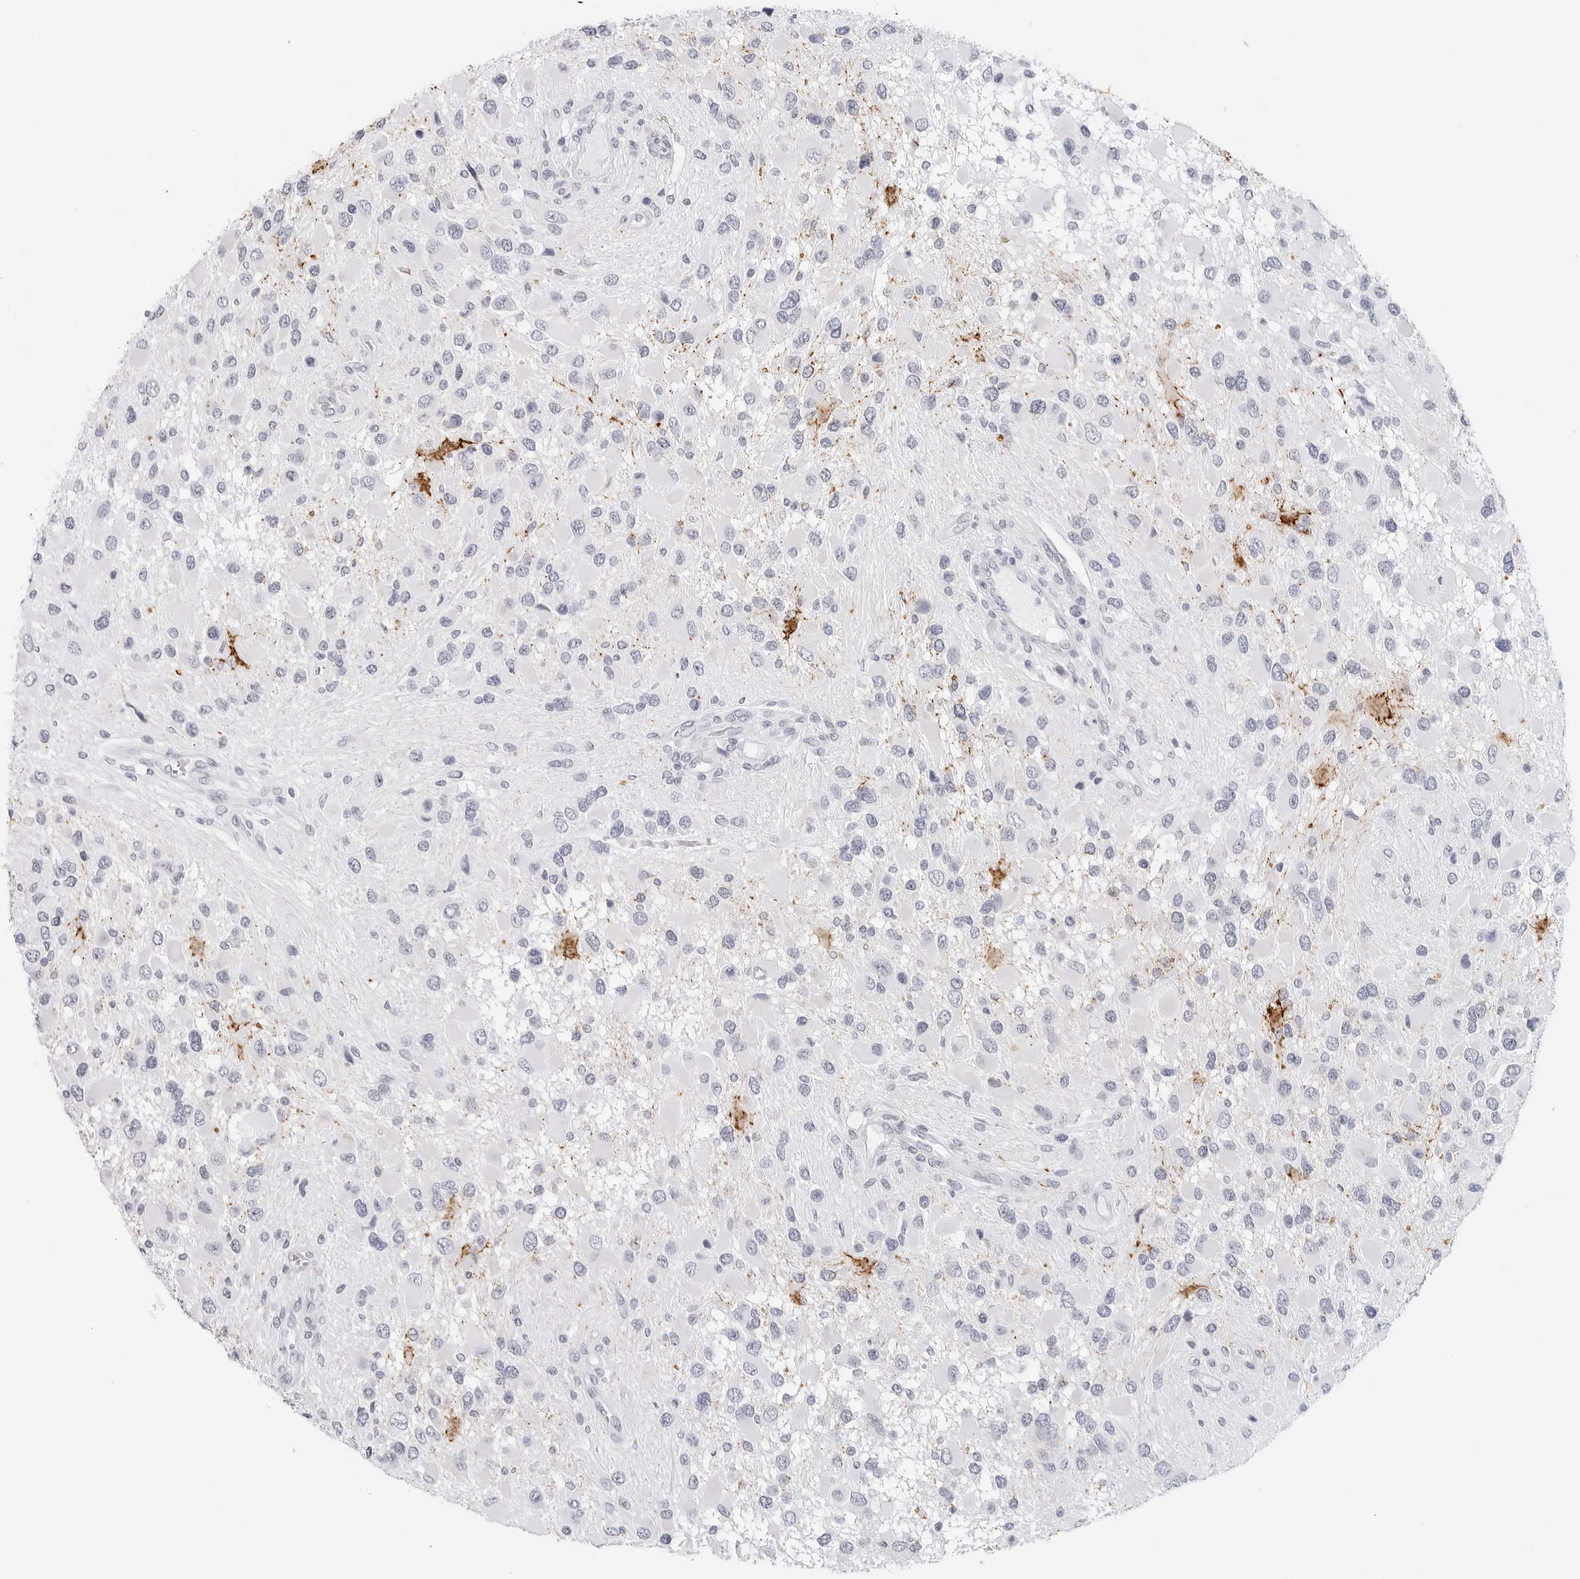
{"staining": {"intensity": "negative", "quantity": "none", "location": "none"}, "tissue": "glioma", "cell_type": "Tumor cells", "image_type": "cancer", "snomed": [{"axis": "morphology", "description": "Glioma, malignant, High grade"}, {"axis": "topography", "description": "Brain"}], "caption": "The micrograph displays no staining of tumor cells in glioma.", "gene": "HSPB7", "patient": {"sex": "male", "age": 53}}